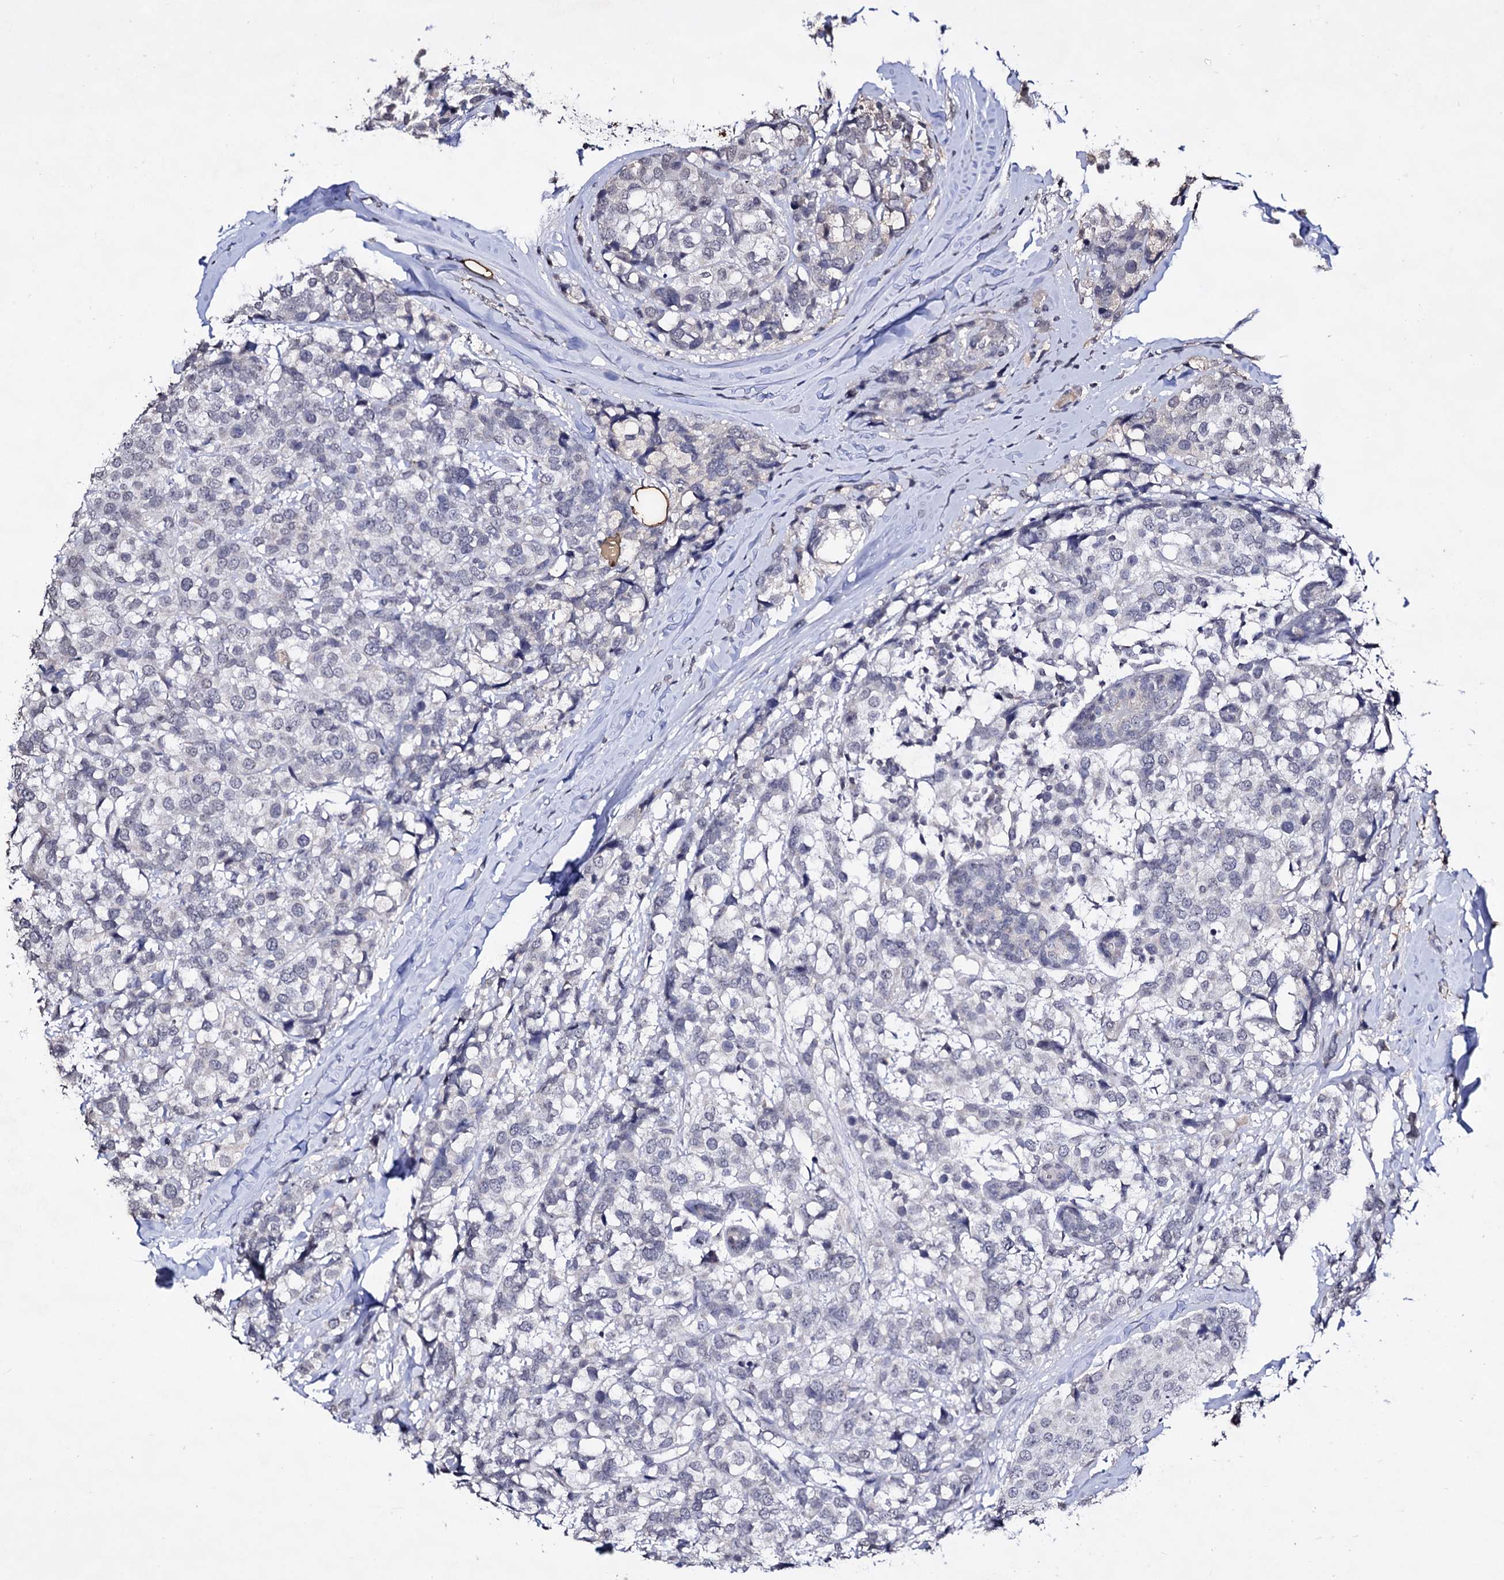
{"staining": {"intensity": "negative", "quantity": "none", "location": "none"}, "tissue": "breast cancer", "cell_type": "Tumor cells", "image_type": "cancer", "snomed": [{"axis": "morphology", "description": "Lobular carcinoma"}, {"axis": "topography", "description": "Breast"}], "caption": "Tumor cells show no significant expression in breast cancer (lobular carcinoma).", "gene": "PLIN1", "patient": {"sex": "female", "age": 59}}